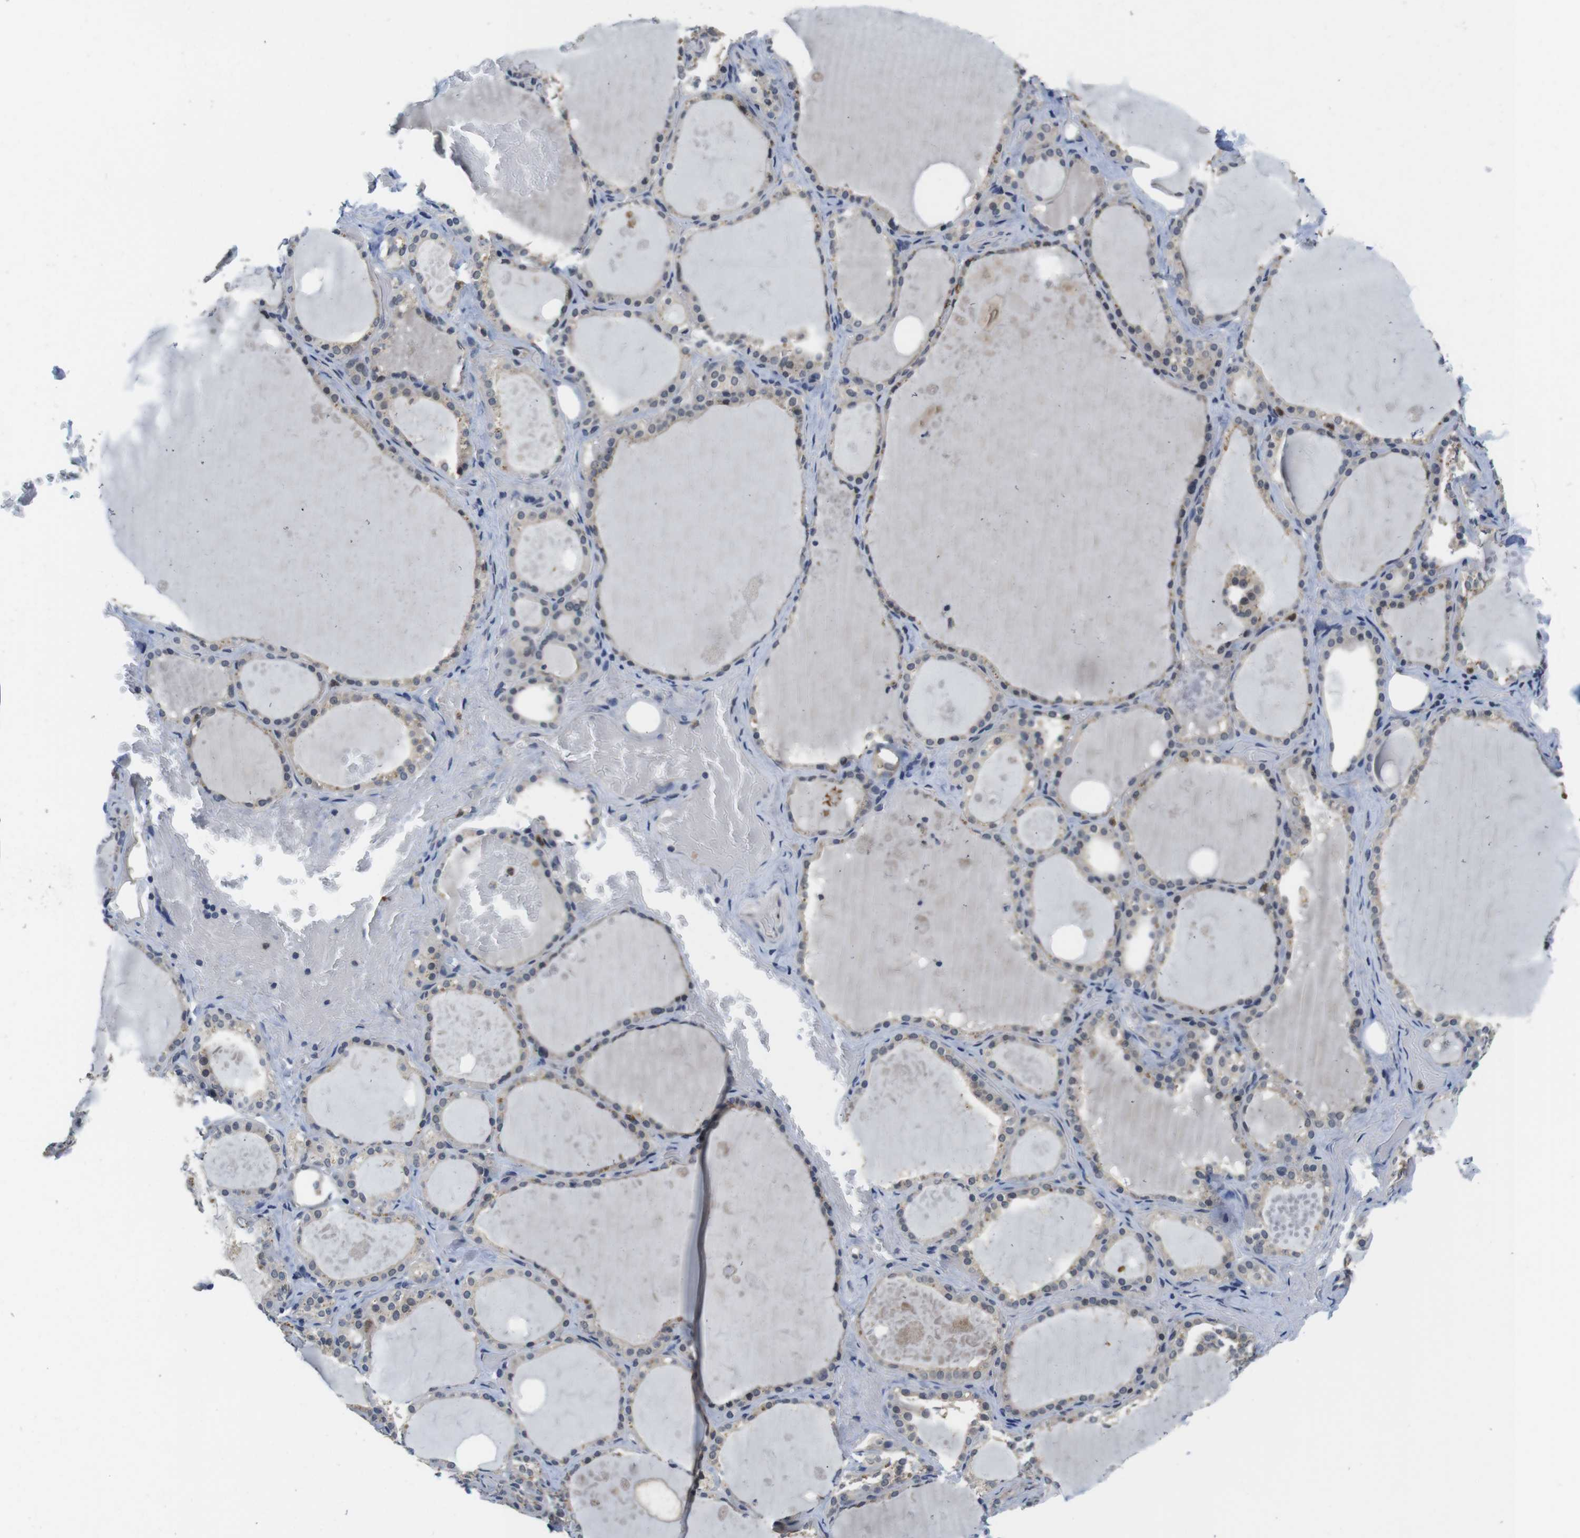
{"staining": {"intensity": "weak", "quantity": ">75%", "location": "cytoplasmic/membranous"}, "tissue": "thyroid gland", "cell_type": "Glandular cells", "image_type": "normal", "snomed": [{"axis": "morphology", "description": "Normal tissue, NOS"}, {"axis": "topography", "description": "Thyroid gland"}], "caption": "Brown immunohistochemical staining in benign thyroid gland displays weak cytoplasmic/membranous expression in about >75% of glandular cells.", "gene": "FADD", "patient": {"sex": "male", "age": 61}}